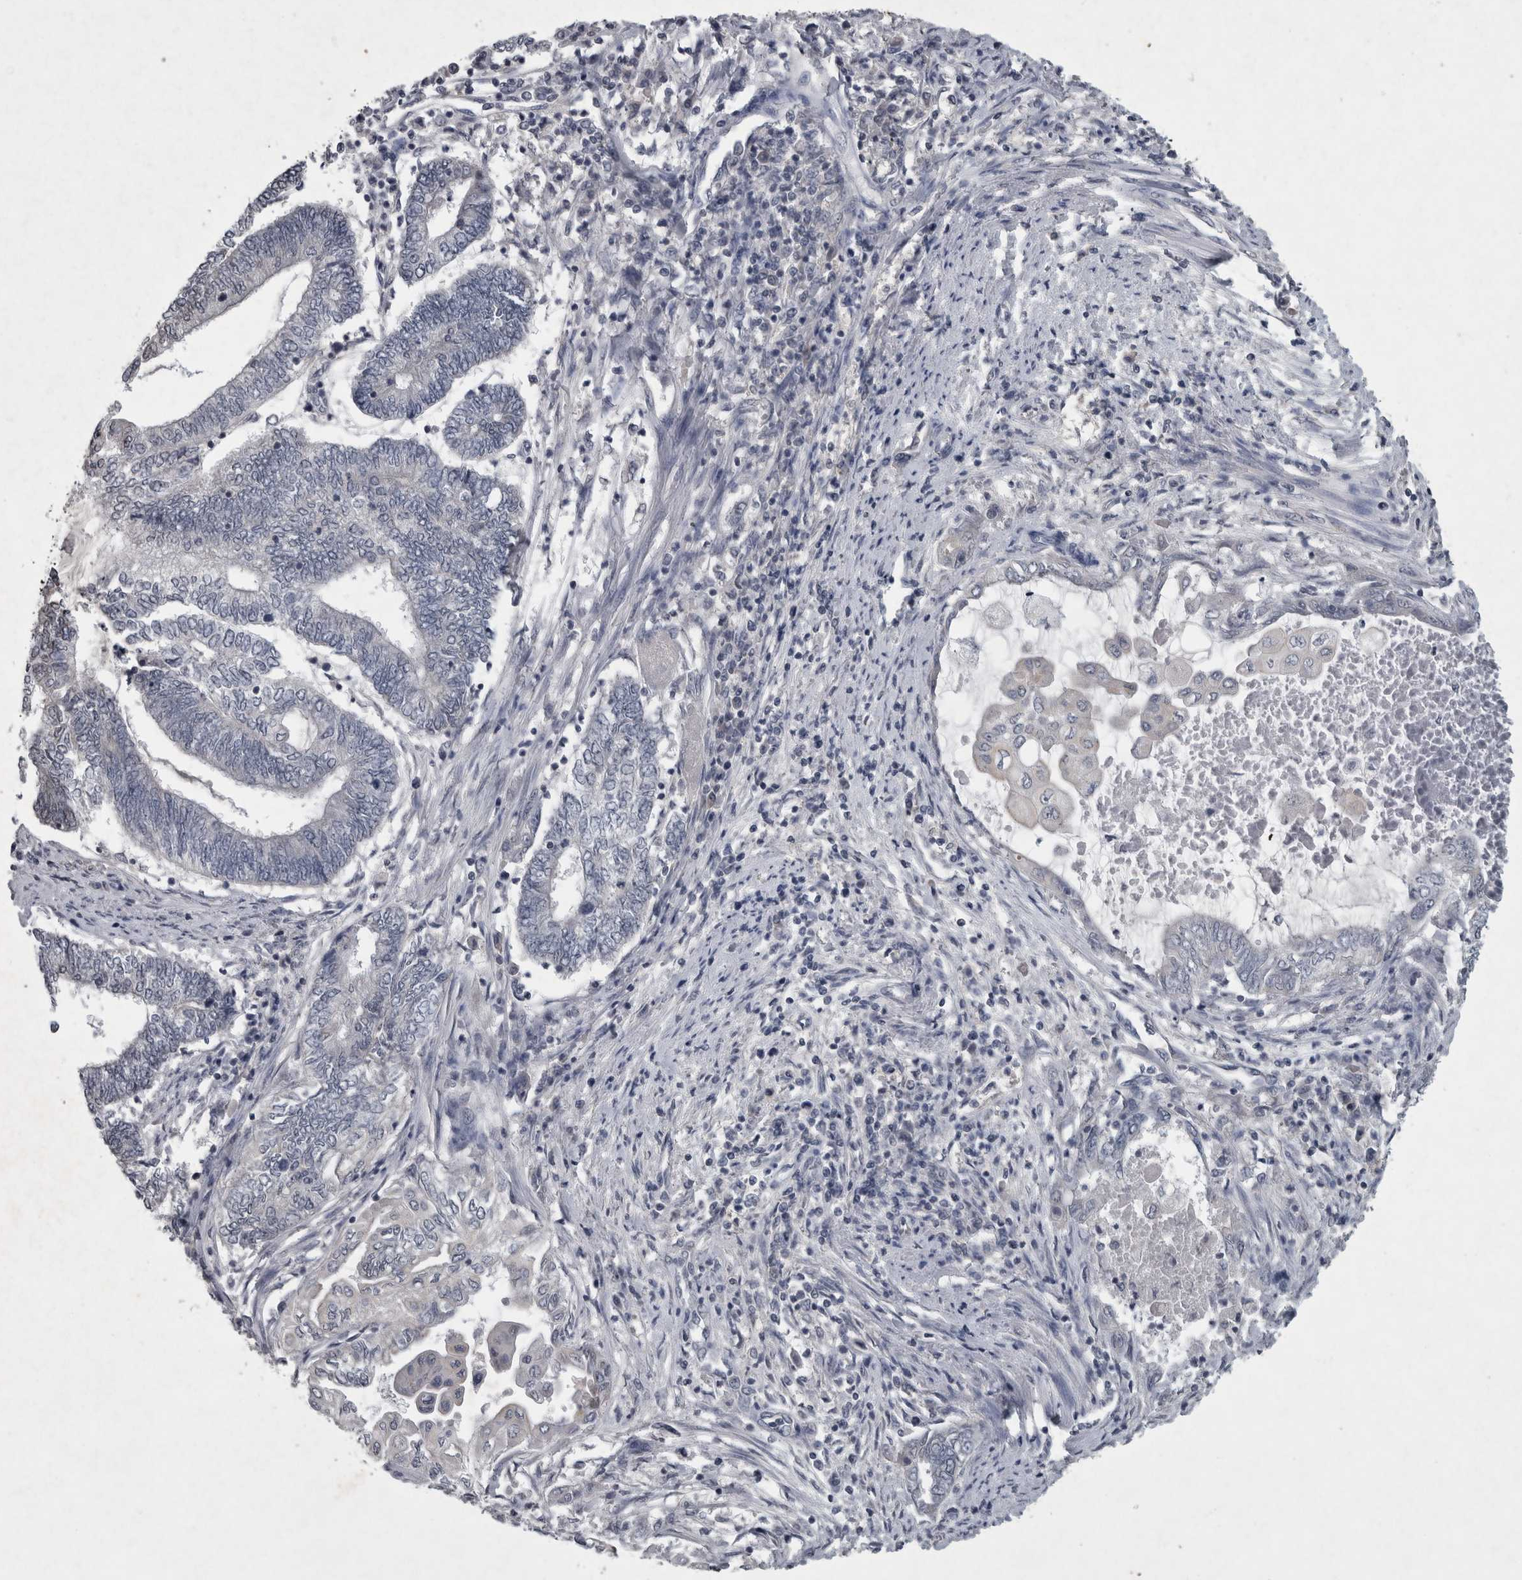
{"staining": {"intensity": "negative", "quantity": "none", "location": "none"}, "tissue": "endometrial cancer", "cell_type": "Tumor cells", "image_type": "cancer", "snomed": [{"axis": "morphology", "description": "Adenocarcinoma, NOS"}, {"axis": "topography", "description": "Uterus"}, {"axis": "topography", "description": "Endometrium"}], "caption": "This image is of endometrial cancer (adenocarcinoma) stained with IHC to label a protein in brown with the nuclei are counter-stained blue. There is no positivity in tumor cells.", "gene": "WNT7A", "patient": {"sex": "female", "age": 70}}